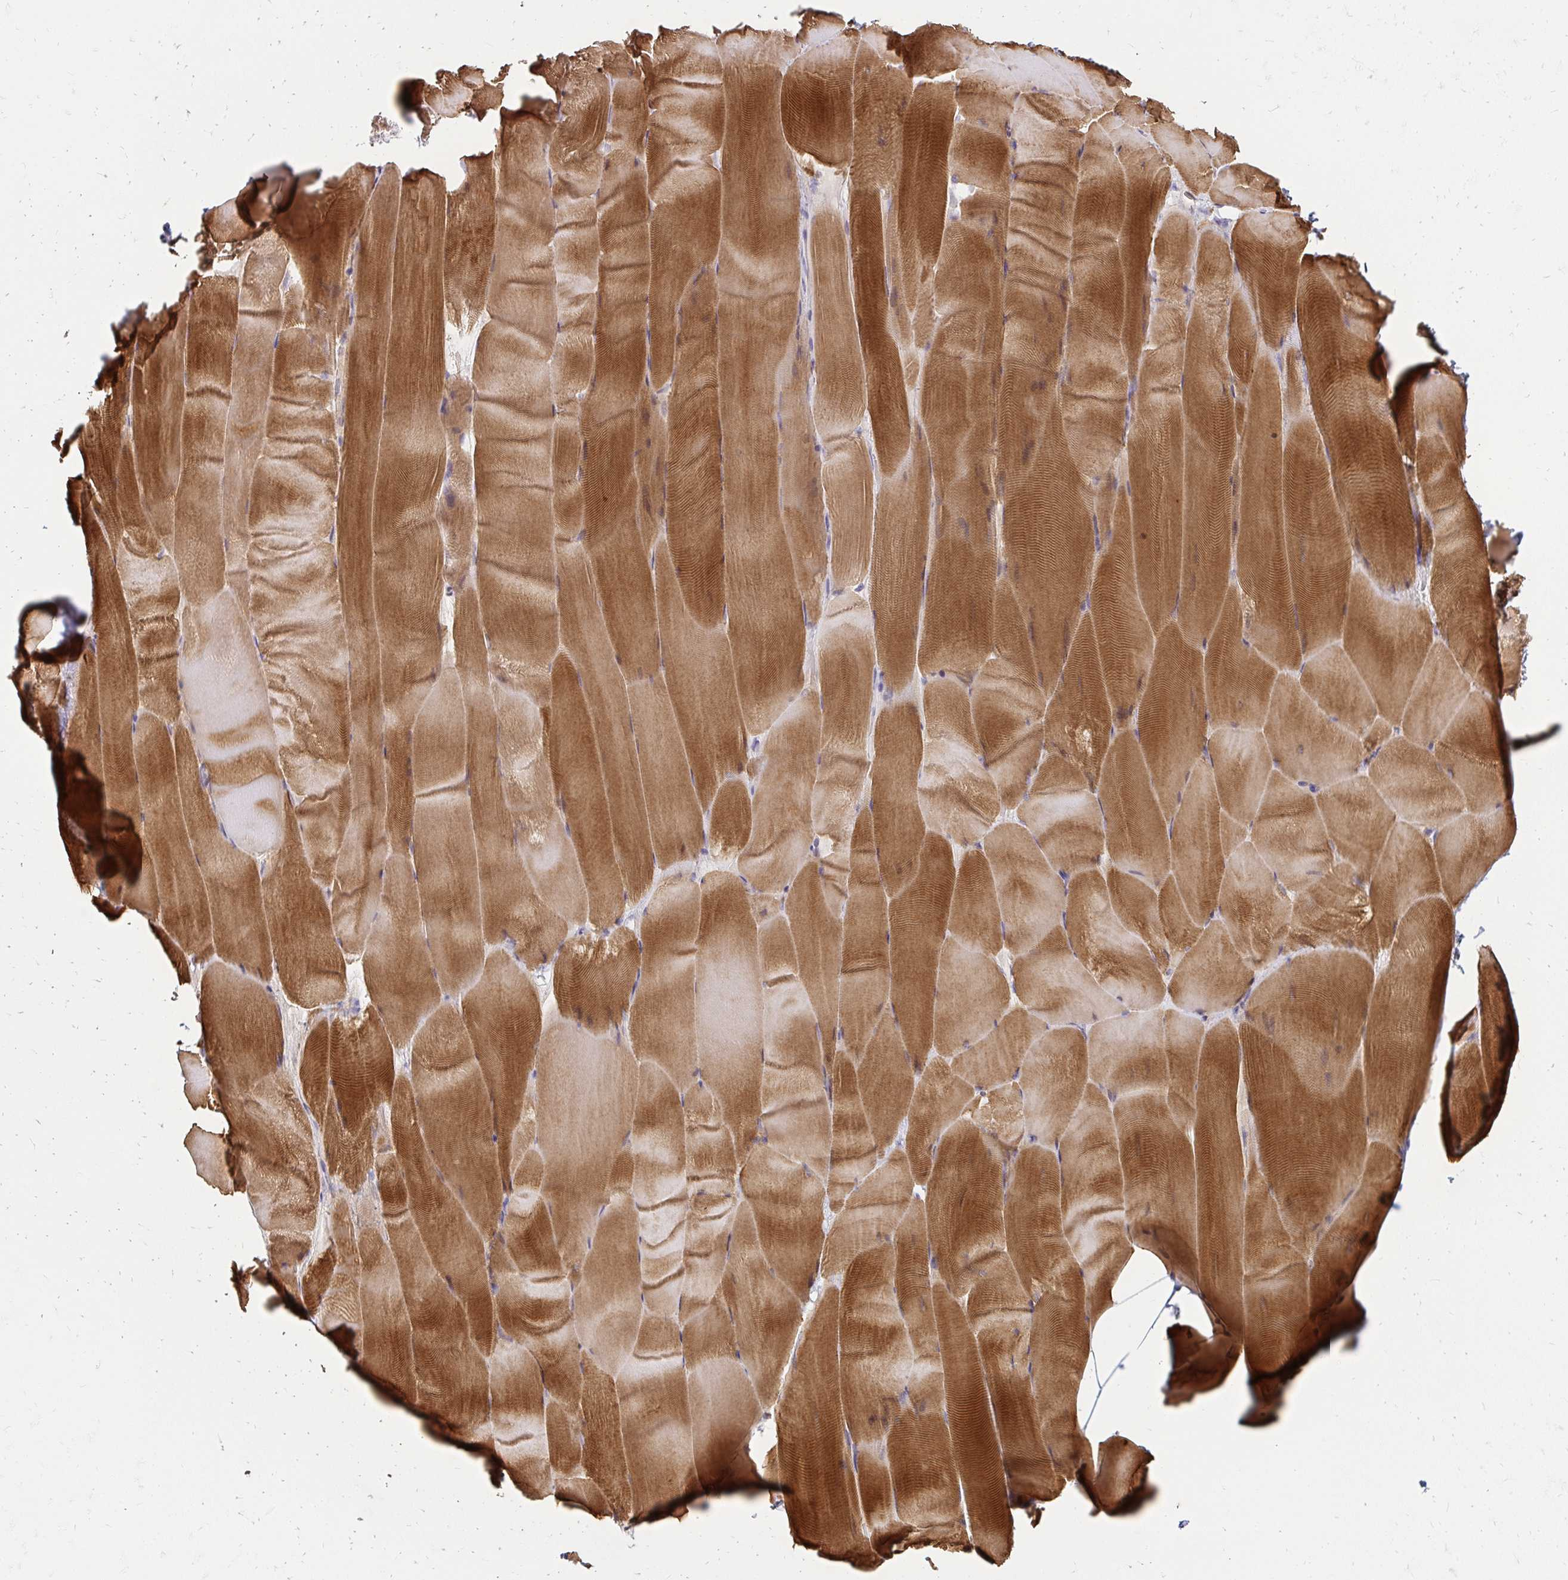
{"staining": {"intensity": "moderate", "quantity": ">75%", "location": "cytoplasmic/membranous"}, "tissue": "skeletal muscle", "cell_type": "Myocytes", "image_type": "normal", "snomed": [{"axis": "morphology", "description": "Normal tissue, NOS"}, {"axis": "topography", "description": "Skeletal muscle"}], "caption": "DAB (3,3'-diaminobenzidine) immunohistochemical staining of benign human skeletal muscle shows moderate cytoplasmic/membranous protein expression in about >75% of myocytes. (Brightfield microscopy of DAB IHC at high magnification).", "gene": "YAP1", "patient": {"sex": "female", "age": 64}}